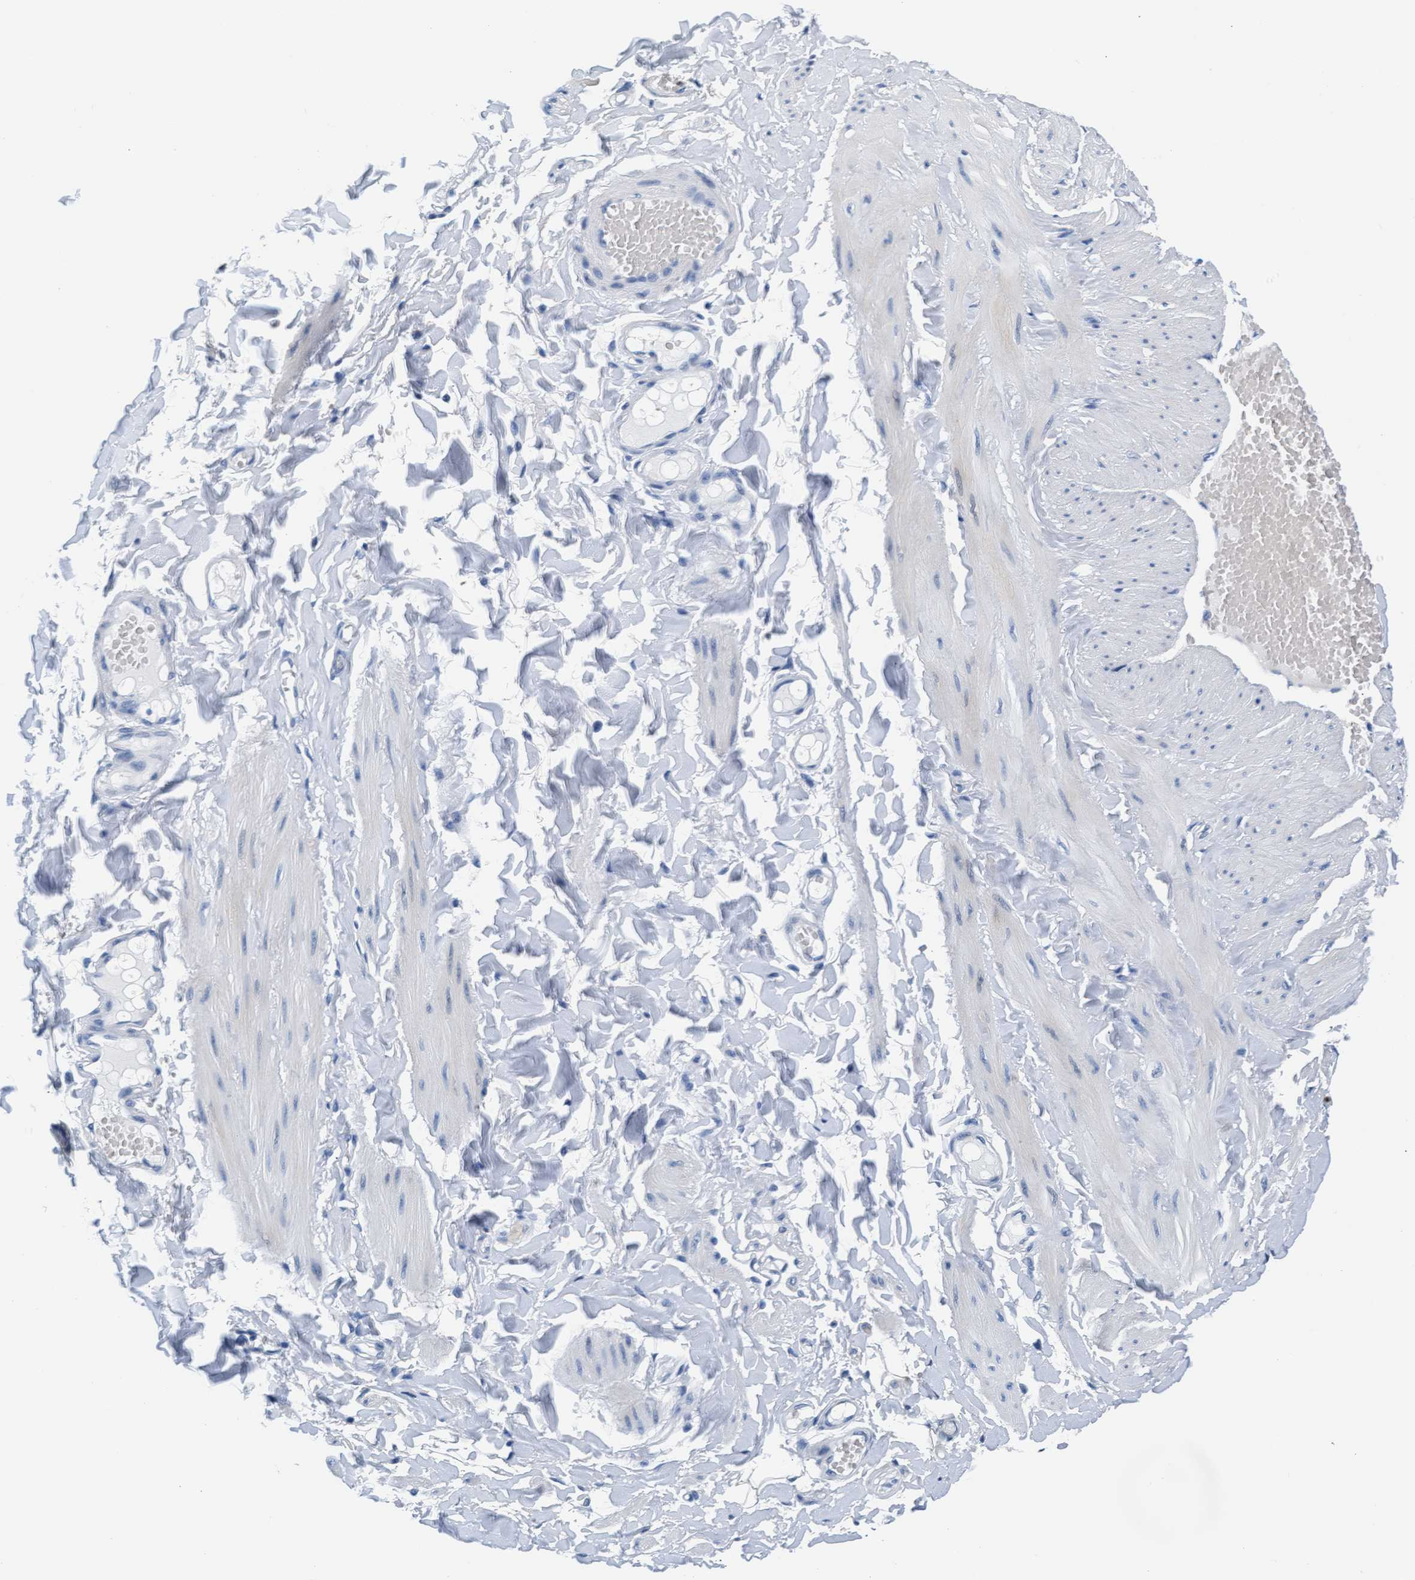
{"staining": {"intensity": "negative", "quantity": "none", "location": "none"}, "tissue": "adipose tissue", "cell_type": "Adipocytes", "image_type": "normal", "snomed": [{"axis": "morphology", "description": "Normal tissue, NOS"}, {"axis": "topography", "description": "Adipose tissue"}, {"axis": "topography", "description": "Vascular tissue"}, {"axis": "topography", "description": "Peripheral nerve tissue"}], "caption": "This is an IHC photomicrograph of benign human adipose tissue. There is no expression in adipocytes.", "gene": "MMP8", "patient": {"sex": "male", "age": 25}}